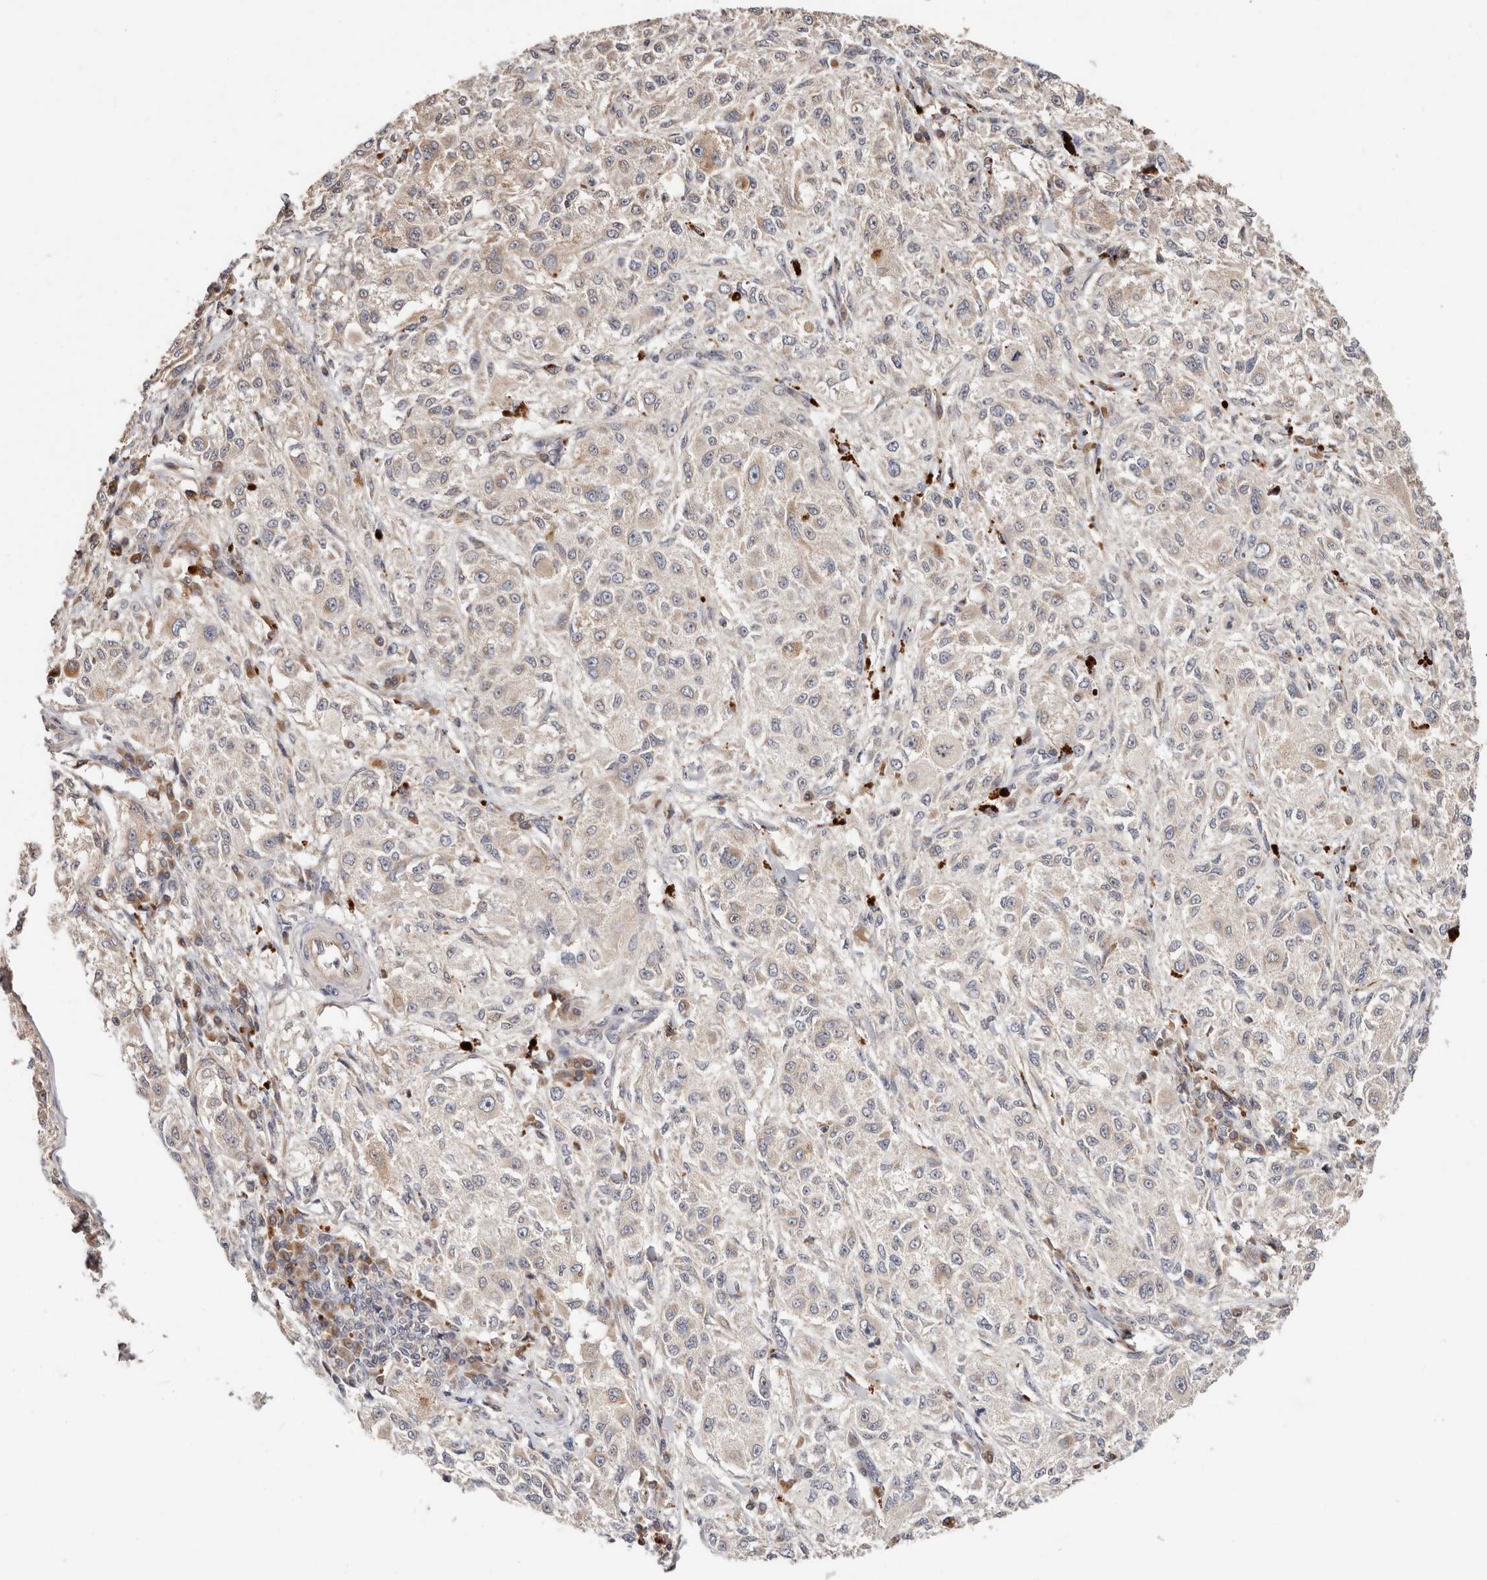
{"staining": {"intensity": "negative", "quantity": "none", "location": "none"}, "tissue": "melanoma", "cell_type": "Tumor cells", "image_type": "cancer", "snomed": [{"axis": "morphology", "description": "Necrosis, NOS"}, {"axis": "morphology", "description": "Malignant melanoma, NOS"}, {"axis": "topography", "description": "Skin"}], "caption": "This is a micrograph of immunohistochemistry (IHC) staining of melanoma, which shows no staining in tumor cells.", "gene": "USP33", "patient": {"sex": "female", "age": 87}}